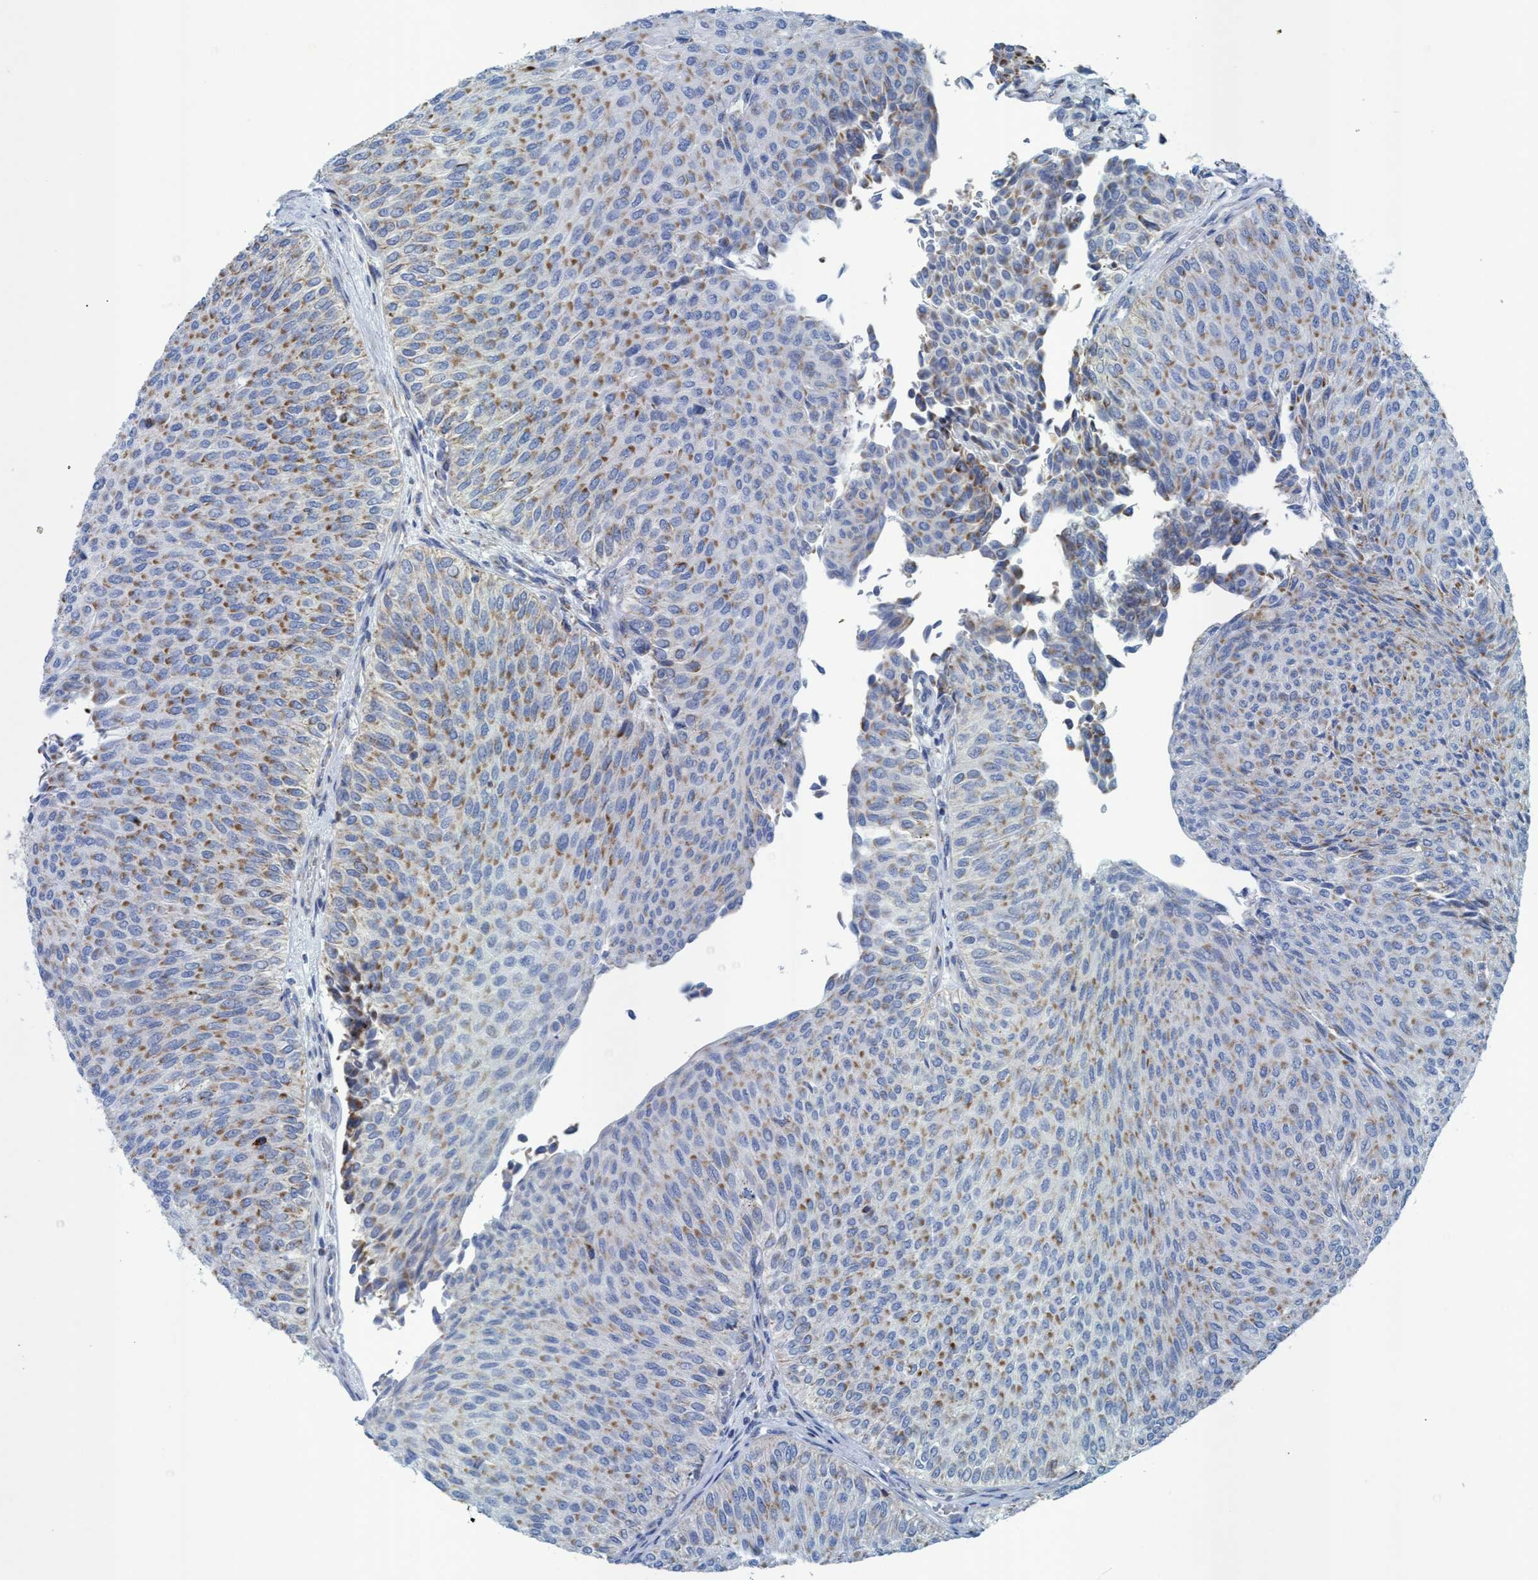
{"staining": {"intensity": "moderate", "quantity": ">75%", "location": "cytoplasmic/membranous"}, "tissue": "urothelial cancer", "cell_type": "Tumor cells", "image_type": "cancer", "snomed": [{"axis": "morphology", "description": "Urothelial carcinoma, Low grade"}, {"axis": "topography", "description": "Urinary bladder"}], "caption": "Immunohistochemical staining of human urothelial carcinoma (low-grade) demonstrates moderate cytoplasmic/membranous protein staining in approximately >75% of tumor cells.", "gene": "GGA3", "patient": {"sex": "male", "age": 78}}